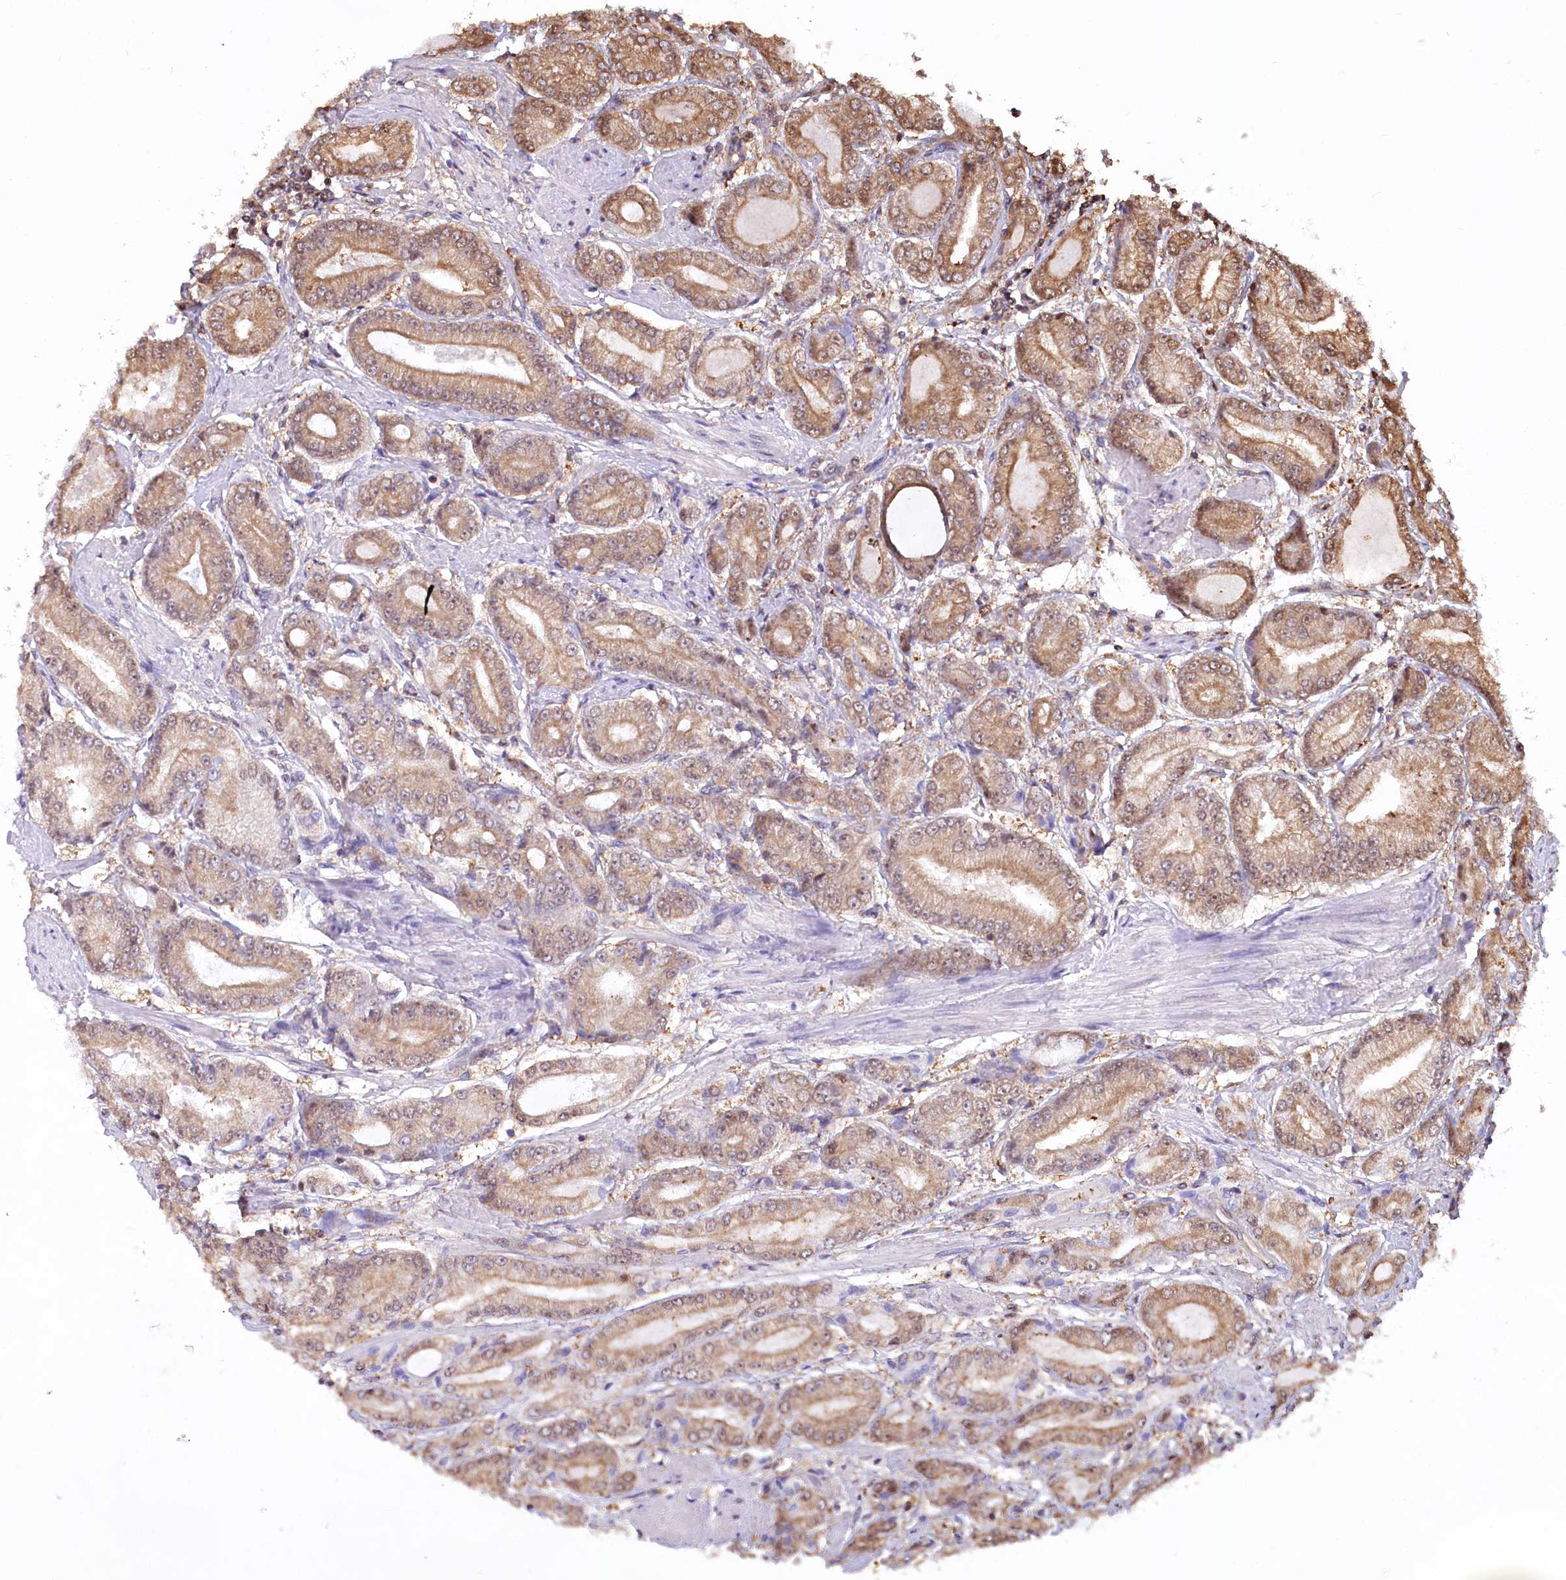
{"staining": {"intensity": "moderate", "quantity": ">75%", "location": "cytoplasmic/membranous"}, "tissue": "prostate cancer", "cell_type": "Tumor cells", "image_type": "cancer", "snomed": [{"axis": "morphology", "description": "Adenocarcinoma, High grade"}, {"axis": "topography", "description": "Prostate"}], "caption": "IHC micrograph of neoplastic tissue: human prostate adenocarcinoma (high-grade) stained using immunohistochemistry shows medium levels of moderate protein expression localized specifically in the cytoplasmic/membranous of tumor cells, appearing as a cytoplasmic/membranous brown color.", "gene": "PSMA1", "patient": {"sex": "male", "age": 59}}